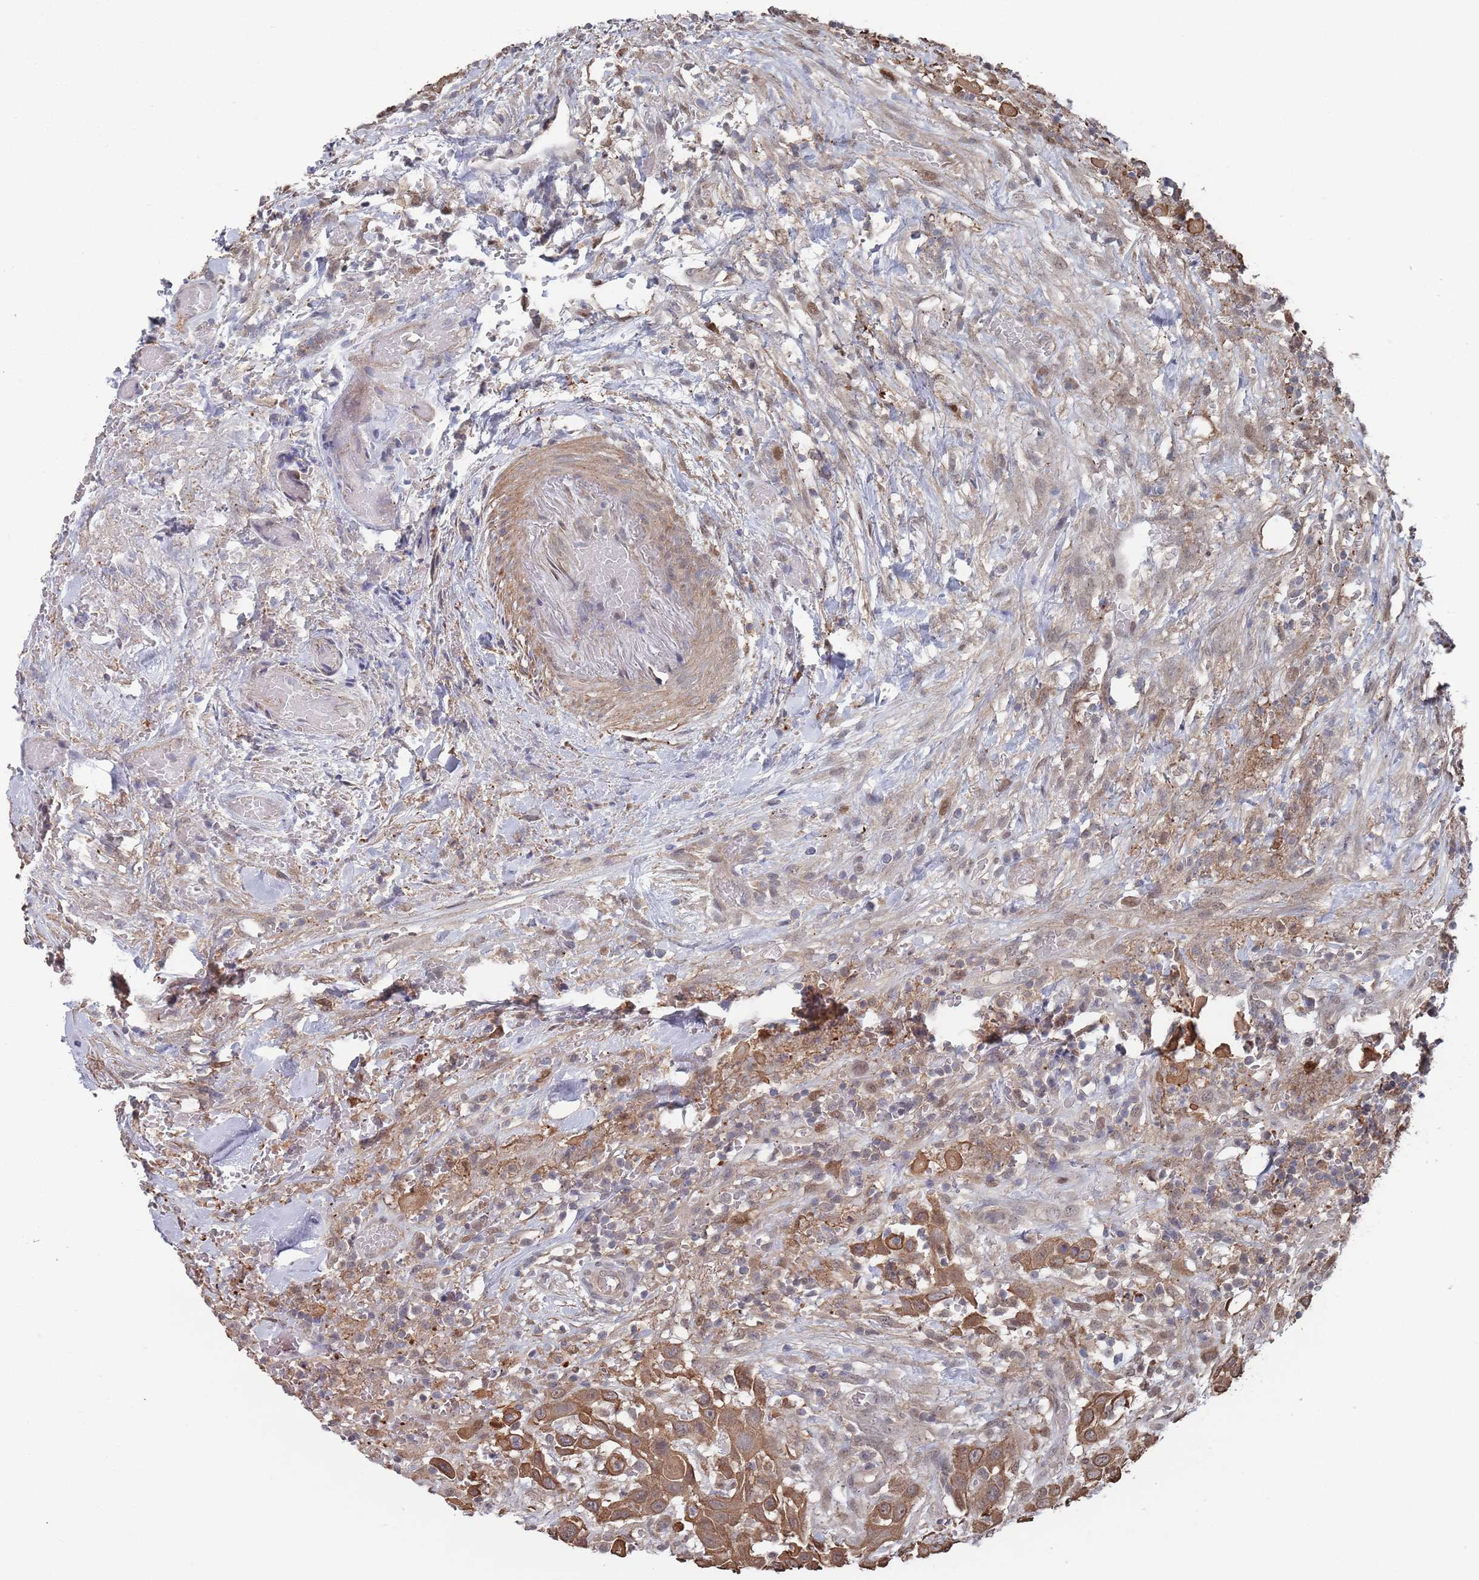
{"staining": {"intensity": "moderate", "quantity": ">75%", "location": "cytoplasmic/membranous"}, "tissue": "head and neck cancer", "cell_type": "Tumor cells", "image_type": "cancer", "snomed": [{"axis": "morphology", "description": "Squamous cell carcinoma, NOS"}, {"axis": "topography", "description": "Head-Neck"}], "caption": "Human squamous cell carcinoma (head and neck) stained for a protein (brown) demonstrates moderate cytoplasmic/membranous positive positivity in about >75% of tumor cells.", "gene": "DGKD", "patient": {"sex": "male", "age": 81}}